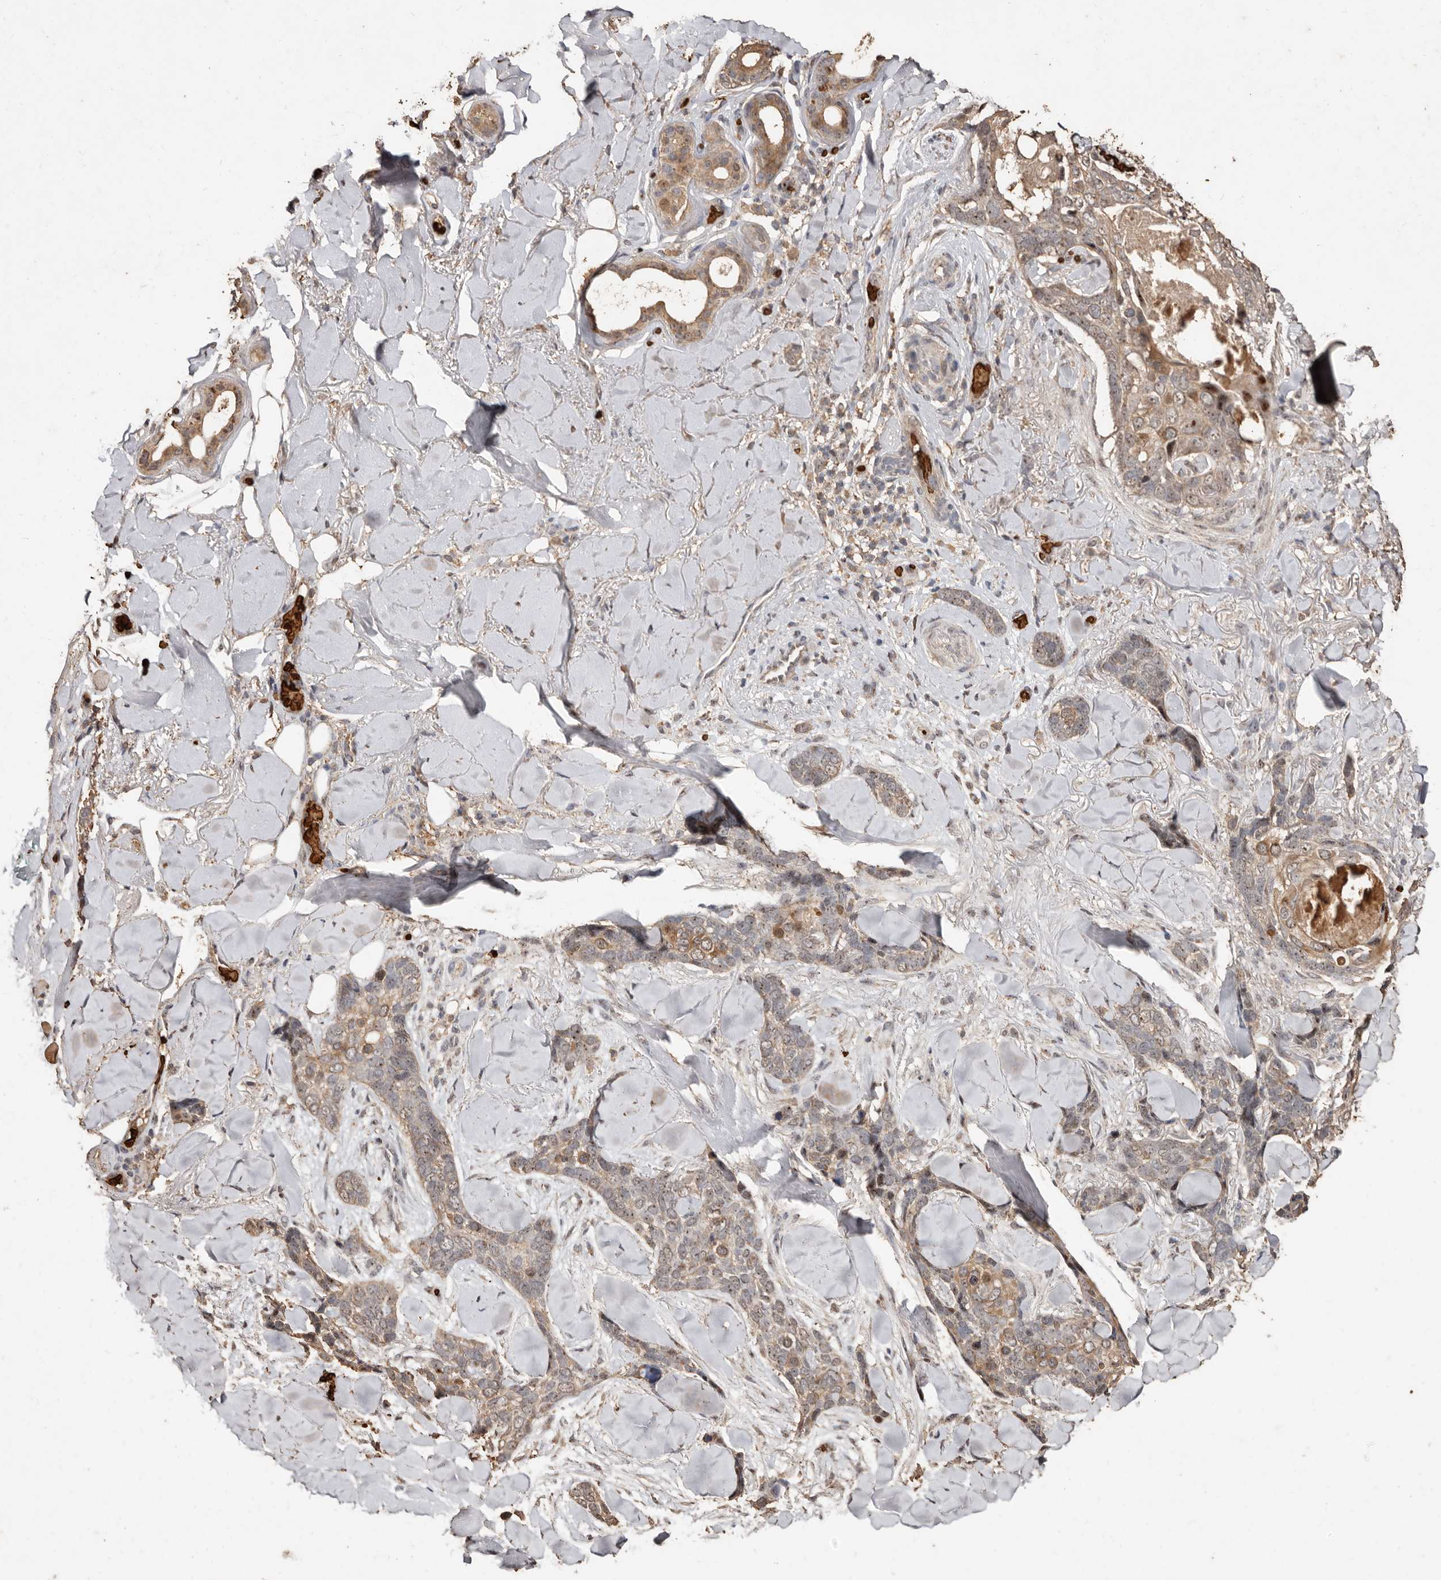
{"staining": {"intensity": "weak", "quantity": "25%-75%", "location": "cytoplasmic/membranous"}, "tissue": "skin cancer", "cell_type": "Tumor cells", "image_type": "cancer", "snomed": [{"axis": "morphology", "description": "Basal cell carcinoma"}, {"axis": "topography", "description": "Skin"}], "caption": "Skin cancer stained with a brown dye shows weak cytoplasmic/membranous positive positivity in about 25%-75% of tumor cells.", "gene": "GRAMD2A", "patient": {"sex": "female", "age": 82}}